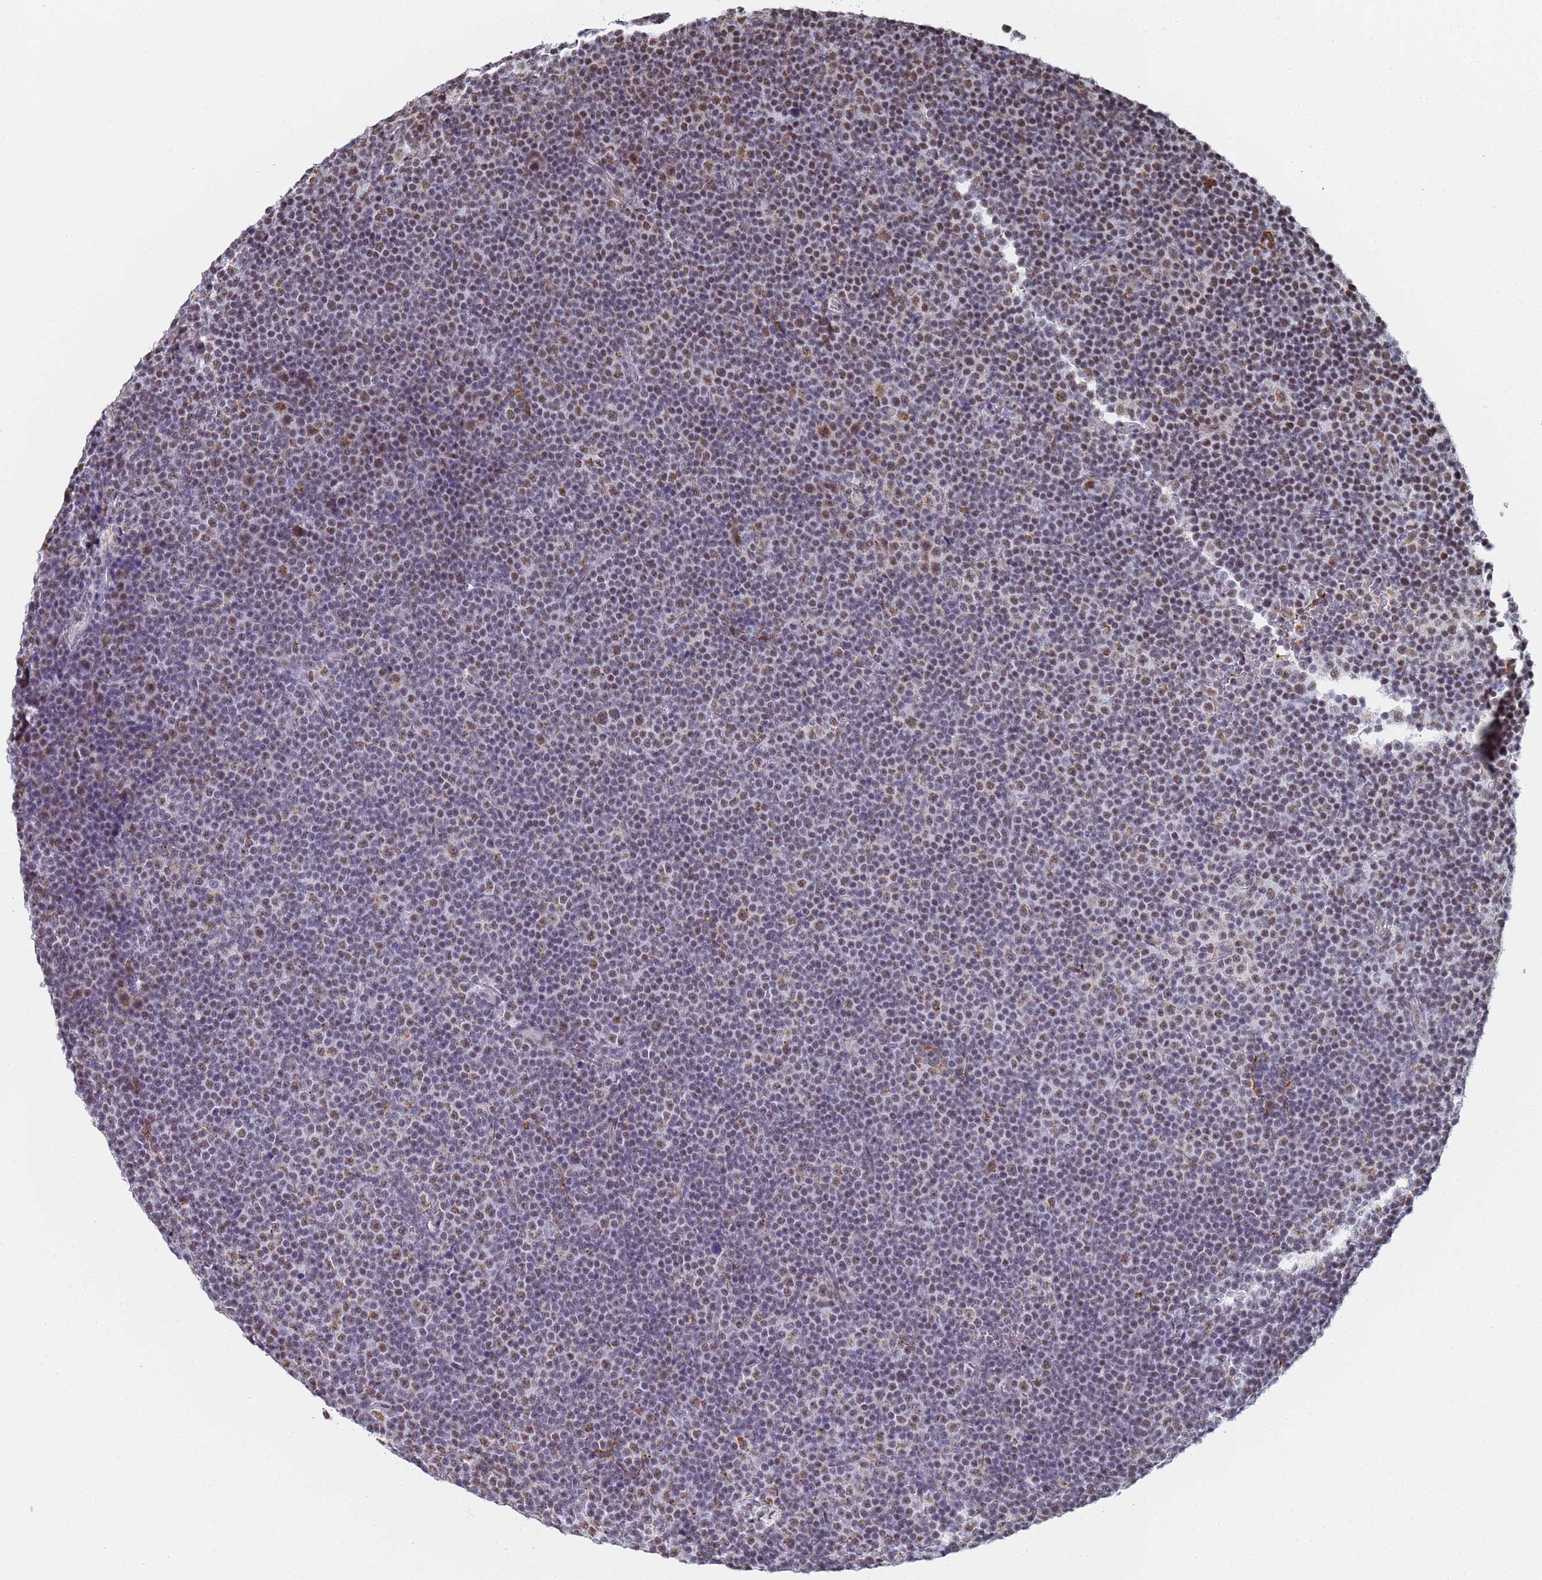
{"staining": {"intensity": "moderate", "quantity": "<25%", "location": "nuclear"}, "tissue": "lymphoma", "cell_type": "Tumor cells", "image_type": "cancer", "snomed": [{"axis": "morphology", "description": "Malignant lymphoma, non-Hodgkin's type, Low grade"}, {"axis": "topography", "description": "Lymph node"}], "caption": "Human lymphoma stained with a brown dye shows moderate nuclear positive positivity in about <25% of tumor cells.", "gene": "PRRT4", "patient": {"sex": "female", "age": 67}}